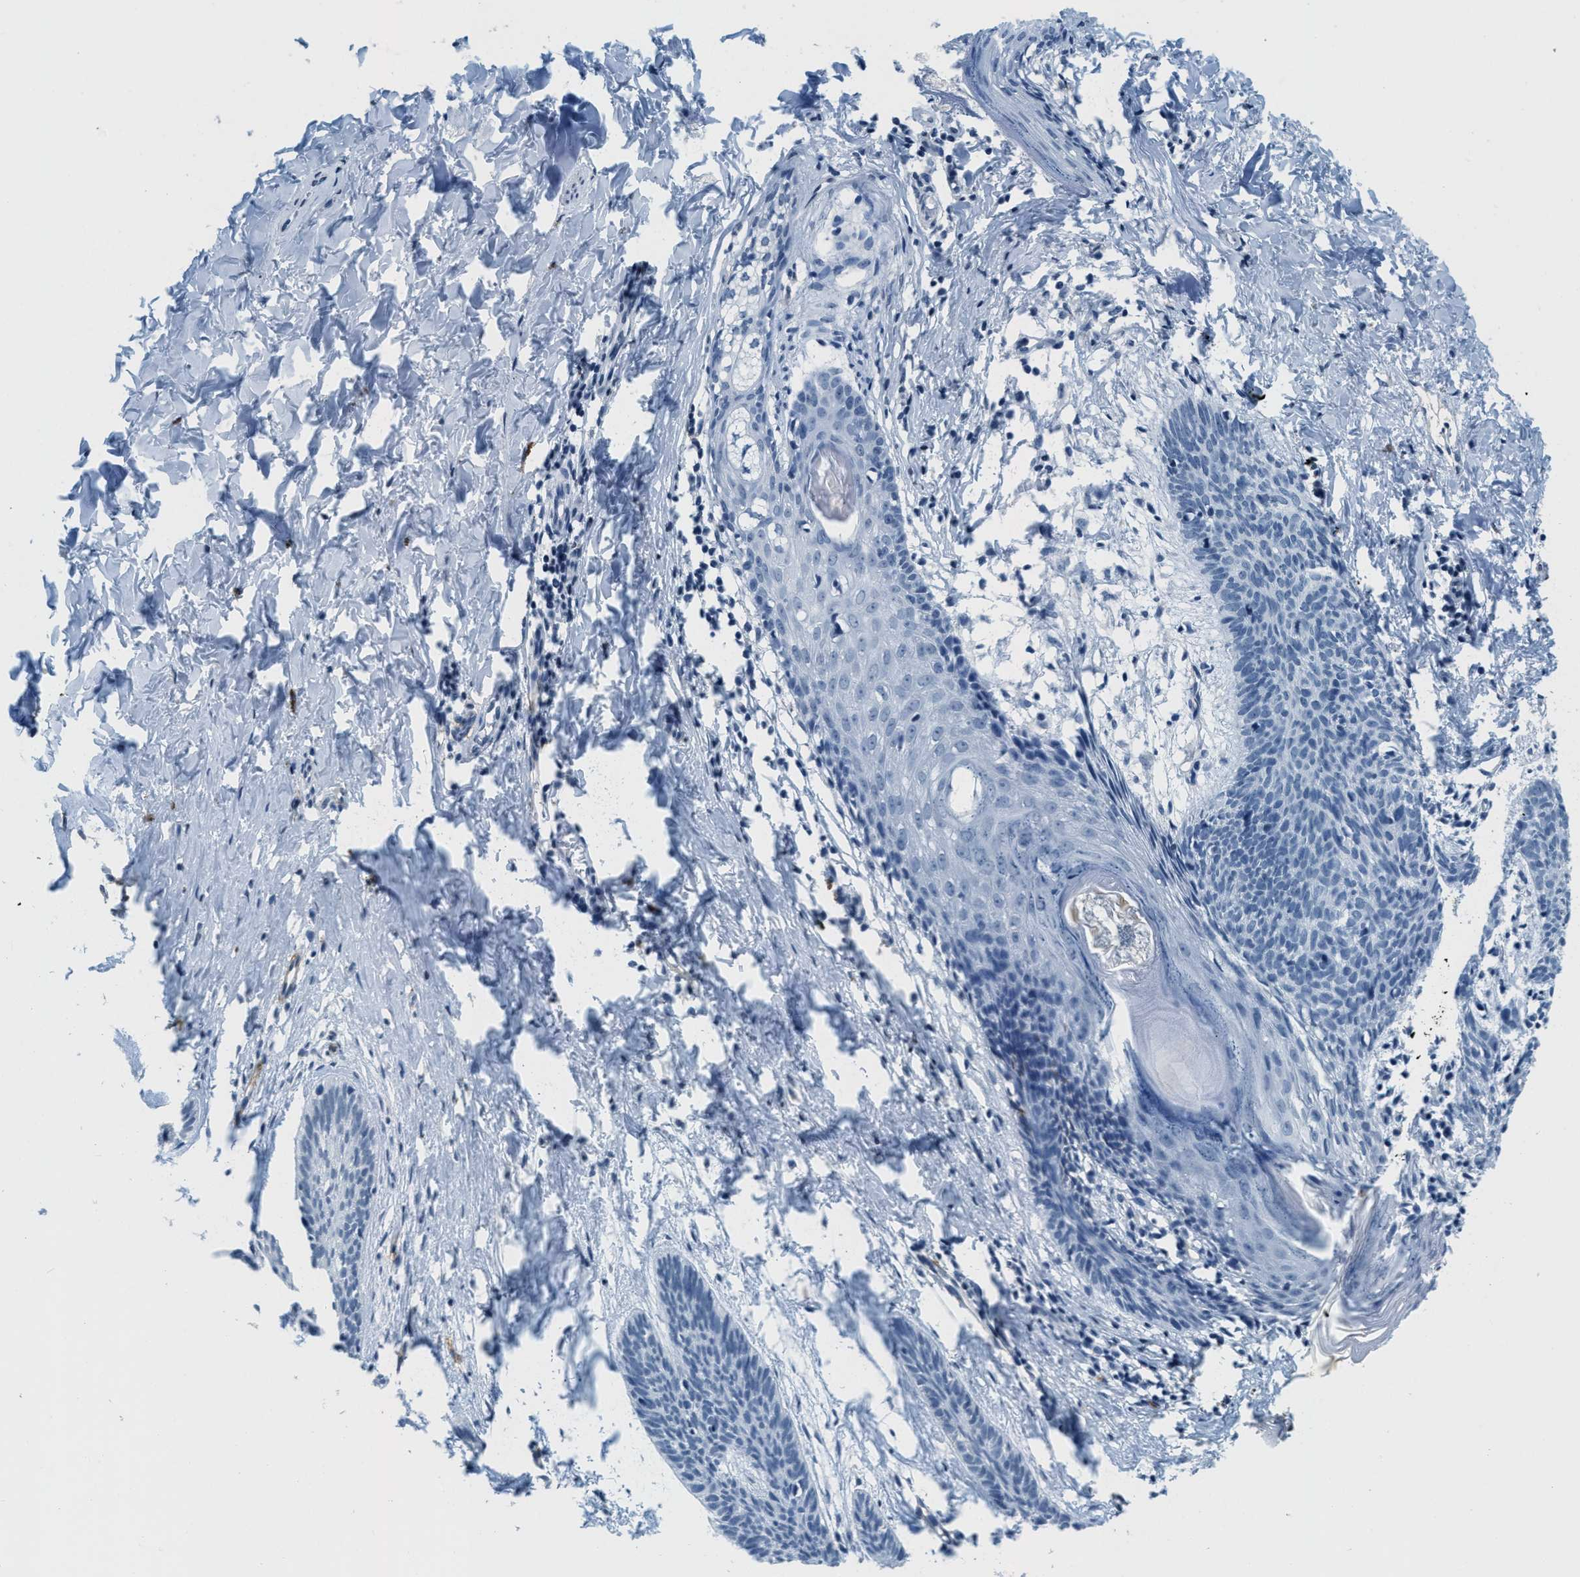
{"staining": {"intensity": "negative", "quantity": "none", "location": "none"}, "tissue": "skin cancer", "cell_type": "Tumor cells", "image_type": "cancer", "snomed": [{"axis": "morphology", "description": "Basal cell carcinoma"}, {"axis": "topography", "description": "Skin"}], "caption": "High magnification brightfield microscopy of skin cancer (basal cell carcinoma) stained with DAB (3,3'-diaminobenzidine) (brown) and counterstained with hematoxylin (blue): tumor cells show no significant expression.", "gene": "CA4", "patient": {"sex": "male", "age": 60}}